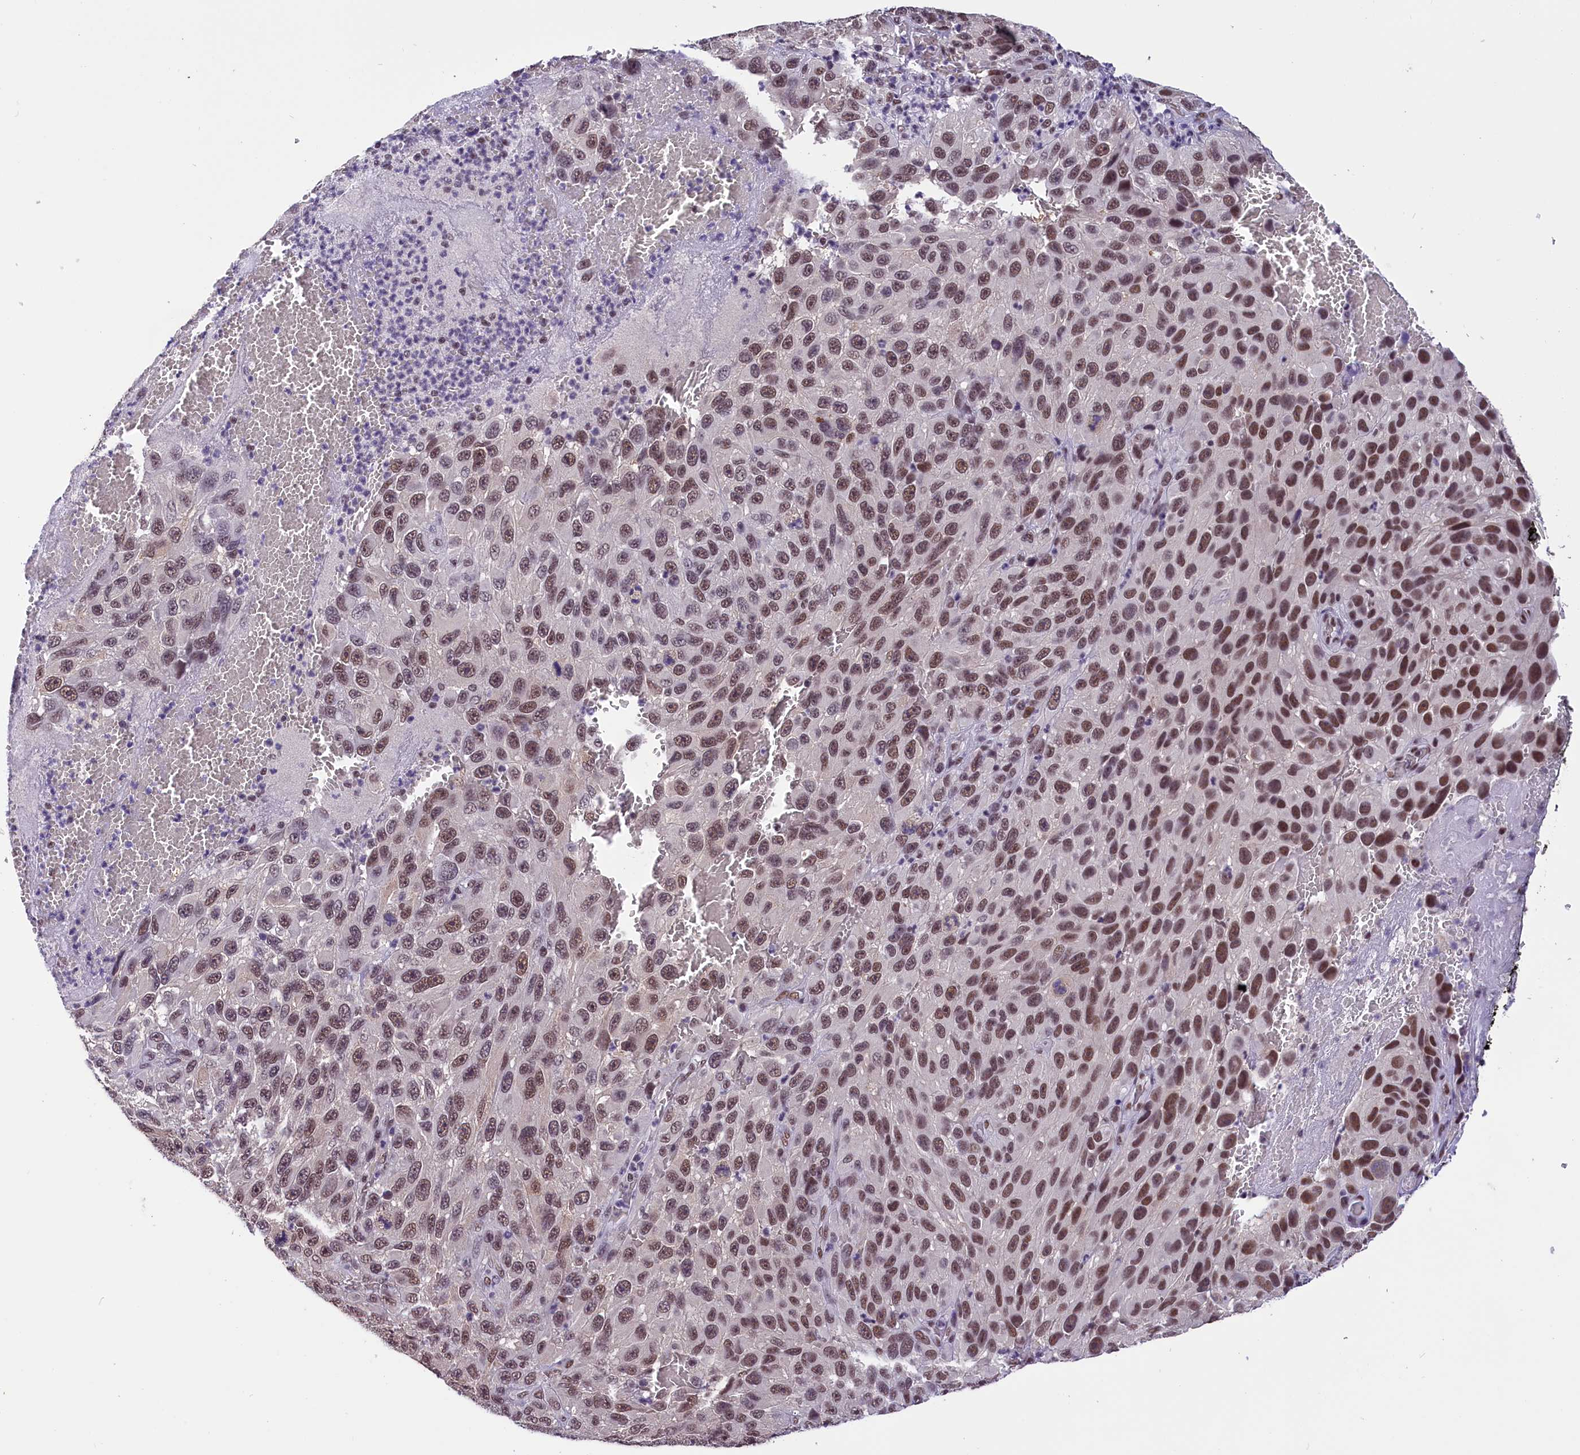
{"staining": {"intensity": "moderate", "quantity": ">75%", "location": "nuclear"}, "tissue": "melanoma", "cell_type": "Tumor cells", "image_type": "cancer", "snomed": [{"axis": "morphology", "description": "Normal tissue, NOS"}, {"axis": "morphology", "description": "Malignant melanoma, NOS"}, {"axis": "topography", "description": "Skin"}], "caption": "Melanoma stained for a protein reveals moderate nuclear positivity in tumor cells. The staining is performed using DAB (3,3'-diaminobenzidine) brown chromogen to label protein expression. The nuclei are counter-stained blue using hematoxylin.", "gene": "ZC3H4", "patient": {"sex": "female", "age": 96}}